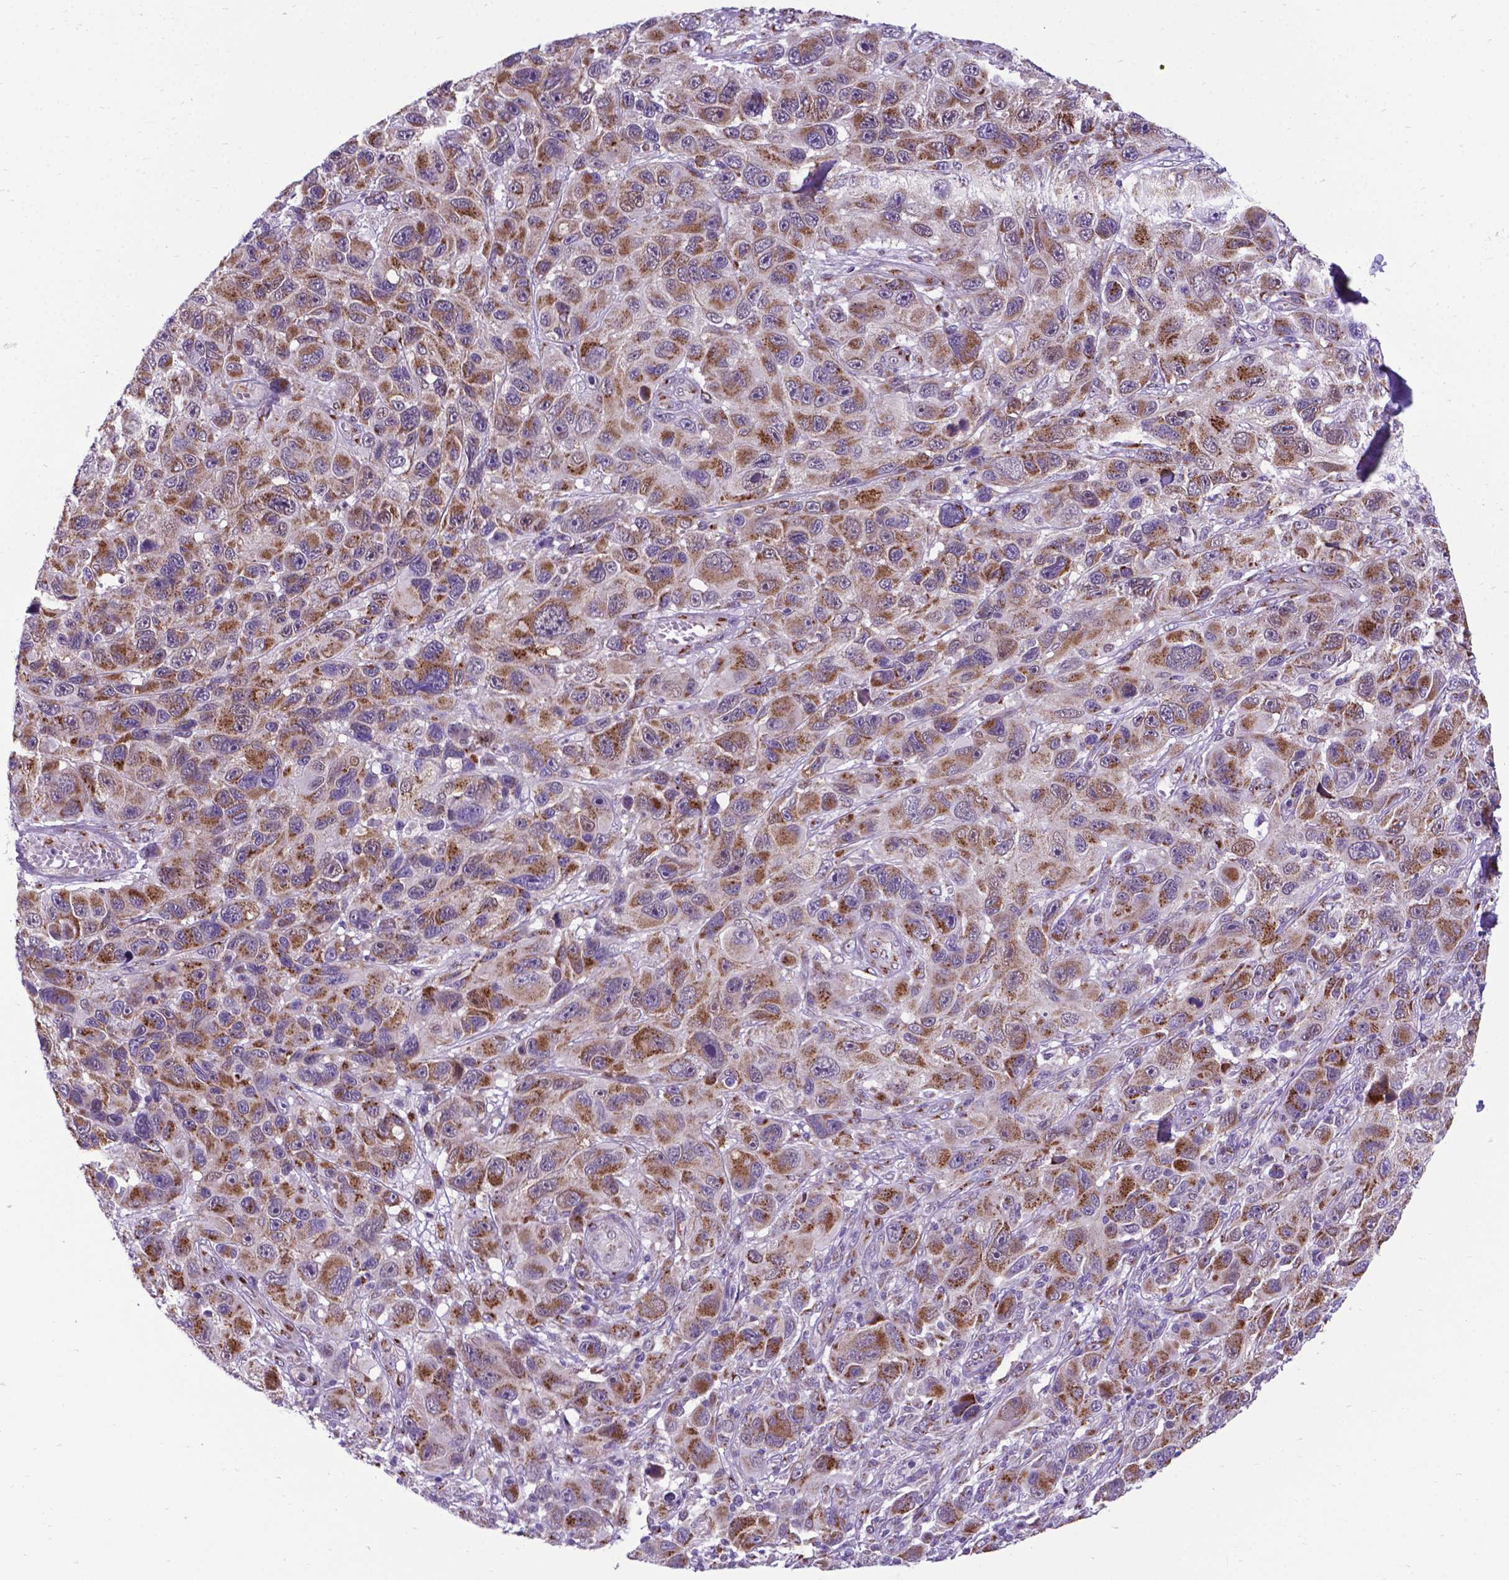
{"staining": {"intensity": "moderate", "quantity": ">75%", "location": "cytoplasmic/membranous"}, "tissue": "melanoma", "cell_type": "Tumor cells", "image_type": "cancer", "snomed": [{"axis": "morphology", "description": "Malignant melanoma, NOS"}, {"axis": "topography", "description": "Skin"}], "caption": "A histopathology image showing moderate cytoplasmic/membranous staining in approximately >75% of tumor cells in malignant melanoma, as visualized by brown immunohistochemical staining.", "gene": "MRPL10", "patient": {"sex": "male", "age": 53}}